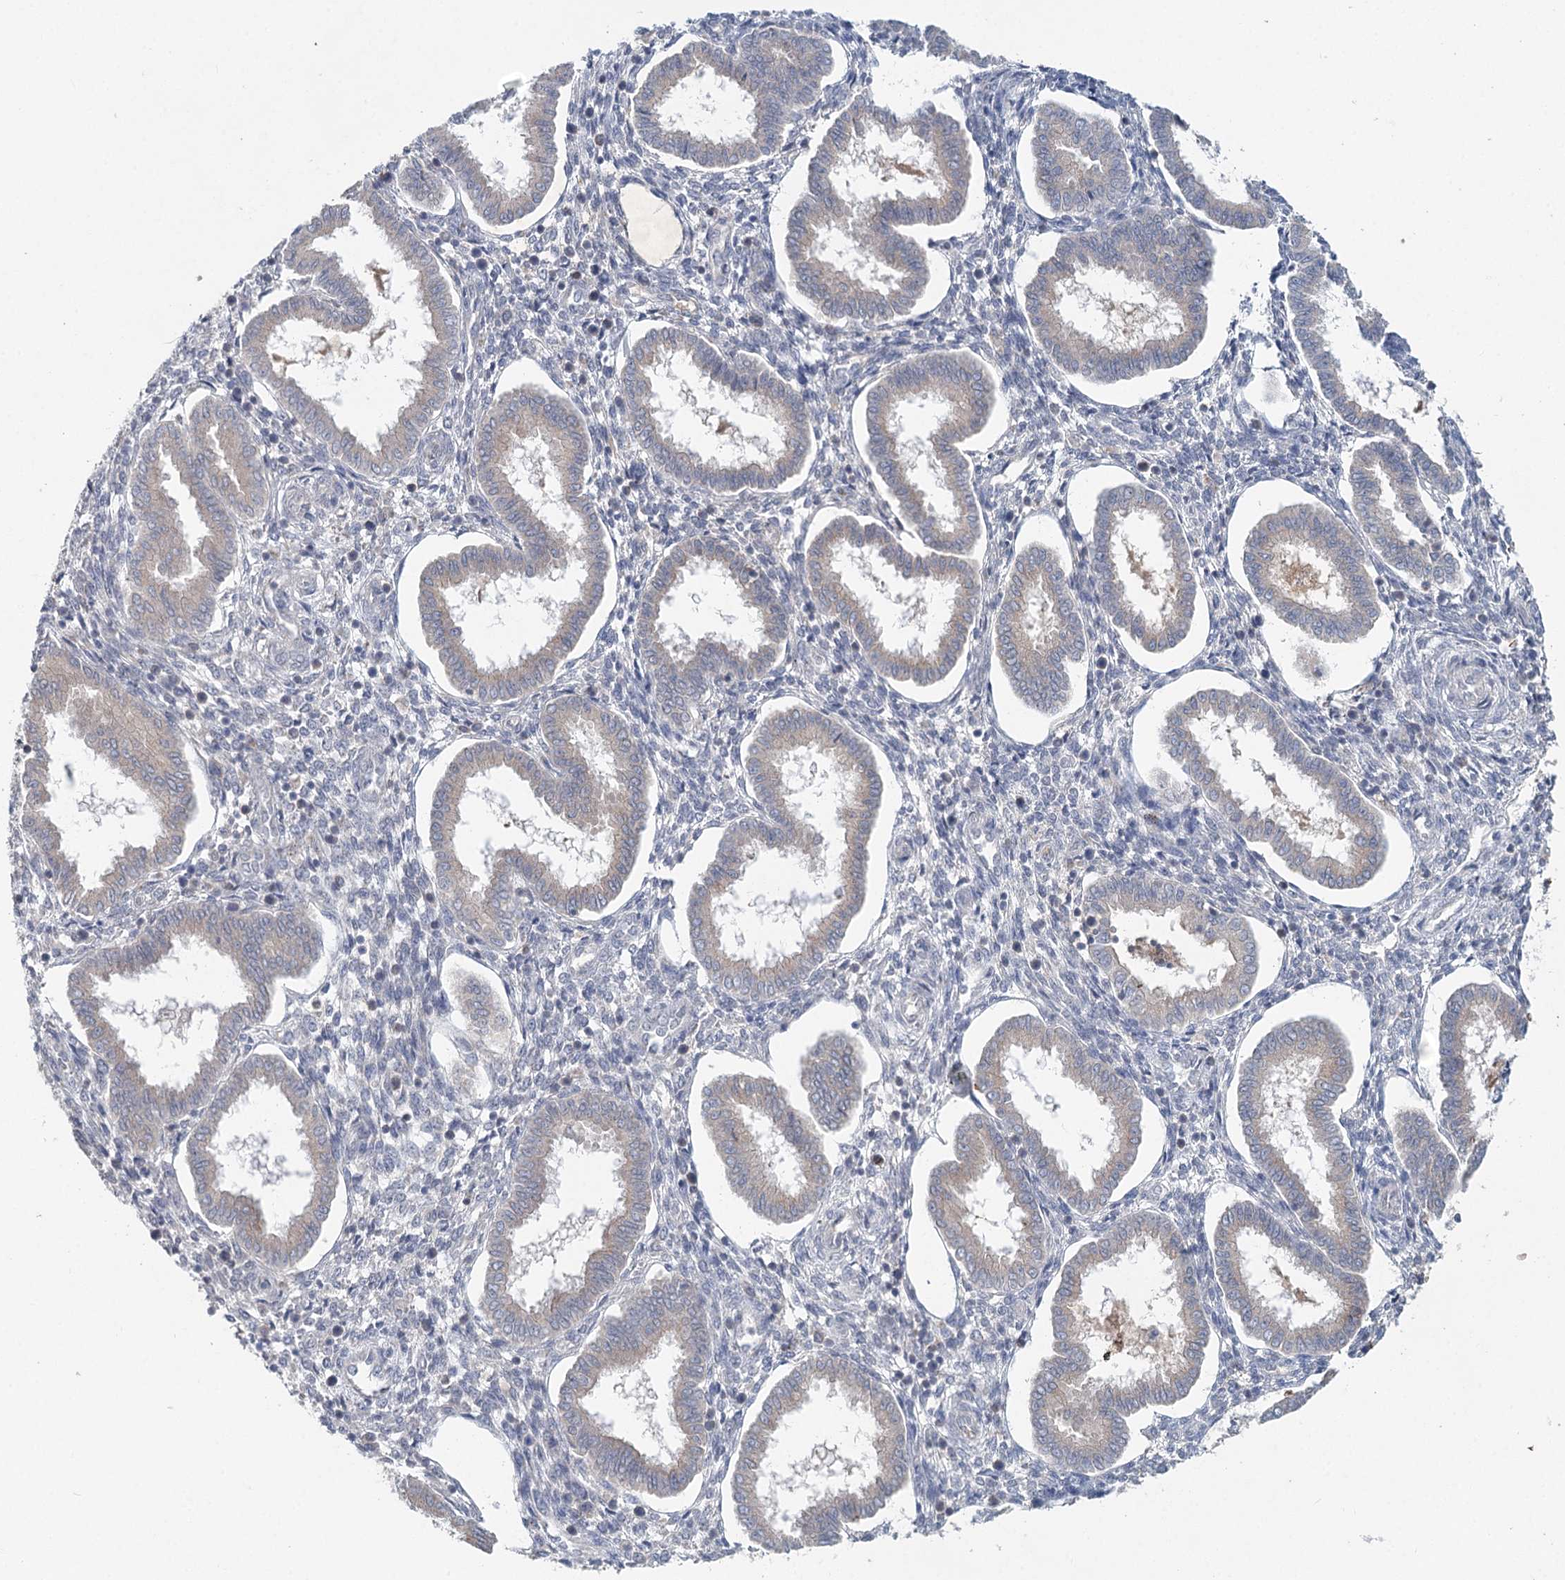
{"staining": {"intensity": "negative", "quantity": "none", "location": "none"}, "tissue": "endometrium", "cell_type": "Cells in endometrial stroma", "image_type": "normal", "snomed": [{"axis": "morphology", "description": "Normal tissue, NOS"}, {"axis": "topography", "description": "Endometrium"}], "caption": "An immunohistochemistry histopathology image of unremarkable endometrium is shown. There is no staining in cells in endometrial stroma of endometrium.", "gene": "FBXO7", "patient": {"sex": "female", "age": 24}}